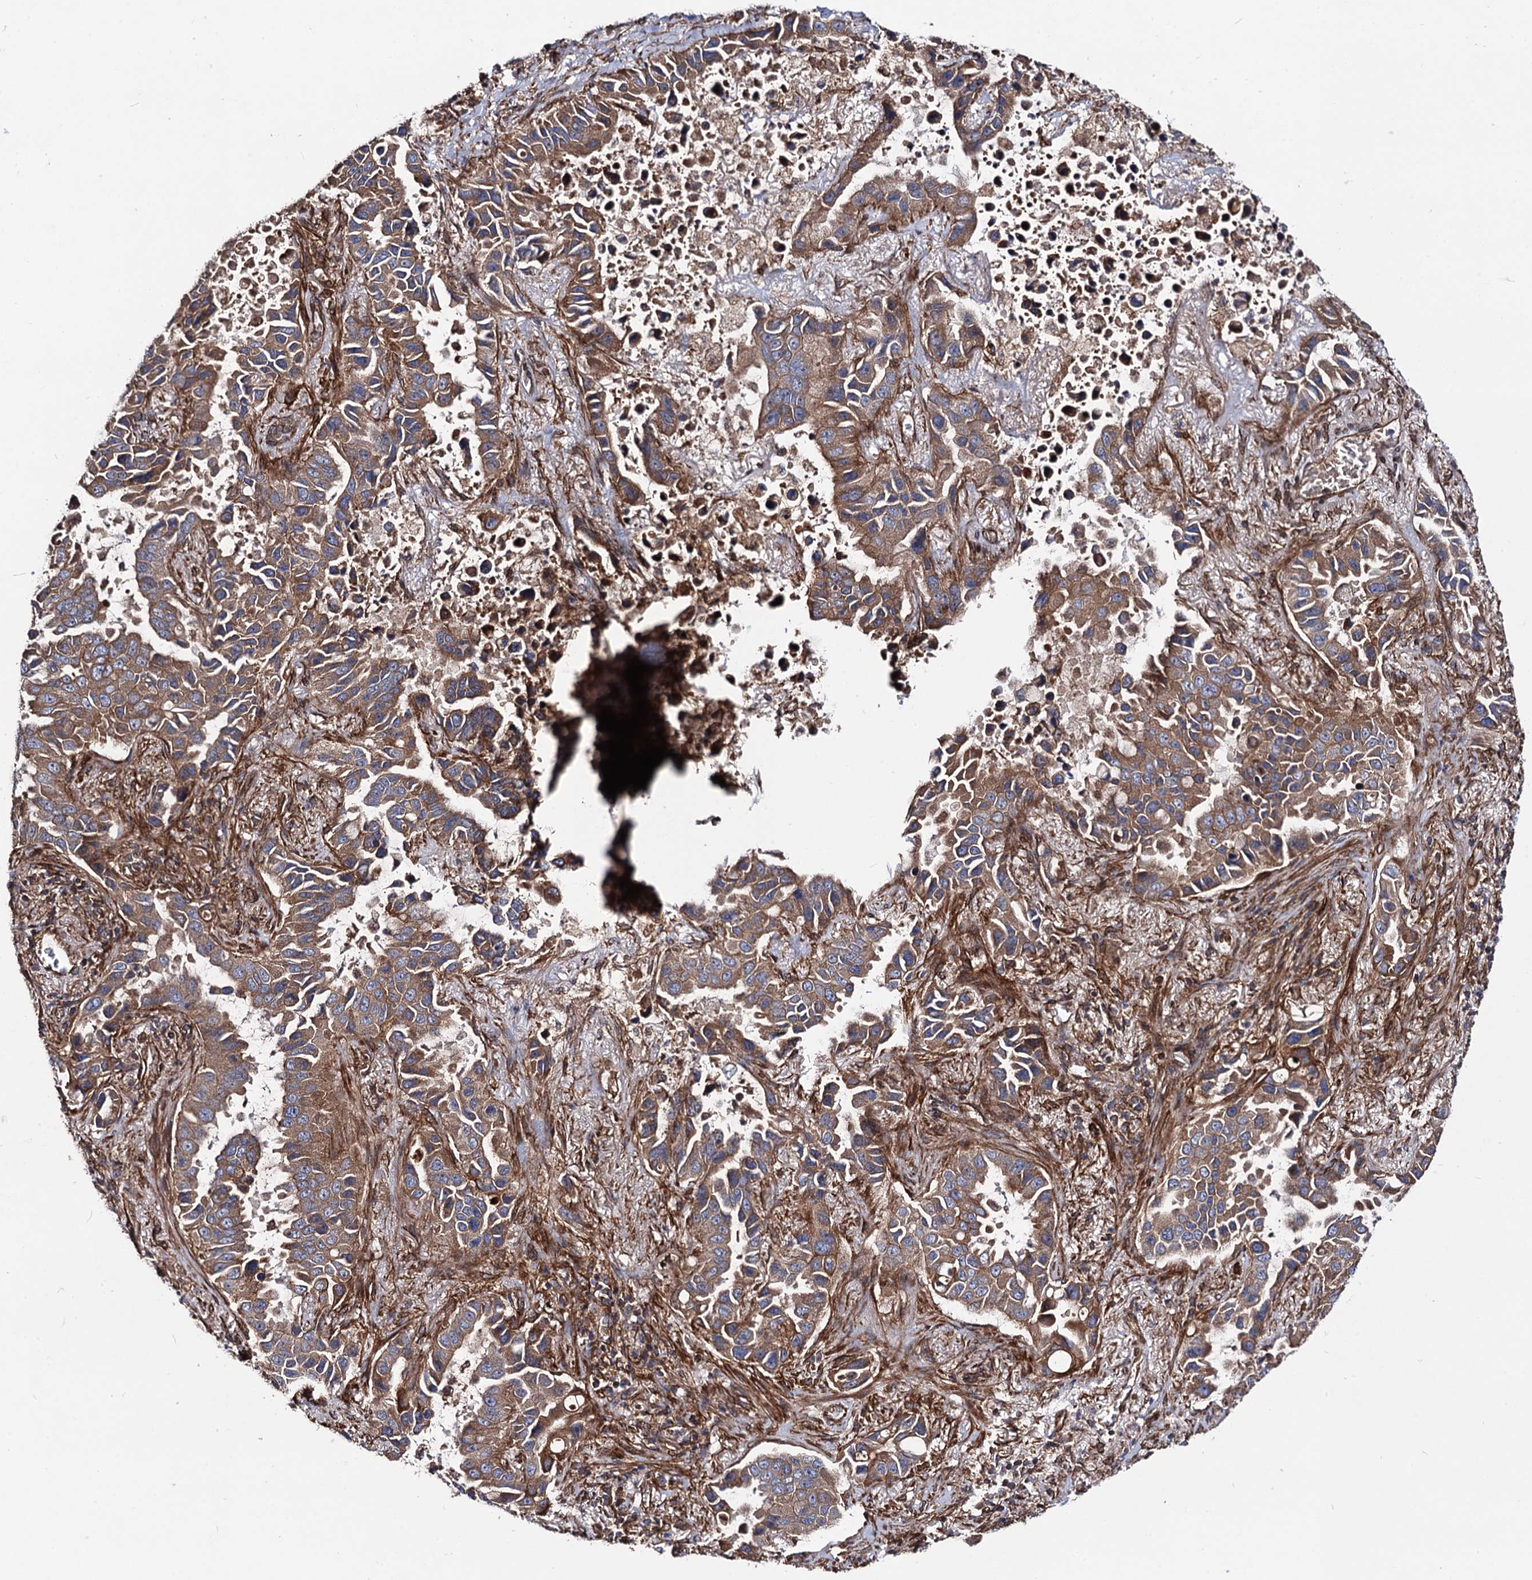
{"staining": {"intensity": "moderate", "quantity": ">75%", "location": "cytoplasmic/membranous"}, "tissue": "lung cancer", "cell_type": "Tumor cells", "image_type": "cancer", "snomed": [{"axis": "morphology", "description": "Adenocarcinoma, NOS"}, {"axis": "topography", "description": "Lung"}], "caption": "Immunohistochemistry micrograph of human lung cancer (adenocarcinoma) stained for a protein (brown), which shows medium levels of moderate cytoplasmic/membranous staining in about >75% of tumor cells.", "gene": "CIP2A", "patient": {"sex": "male", "age": 64}}